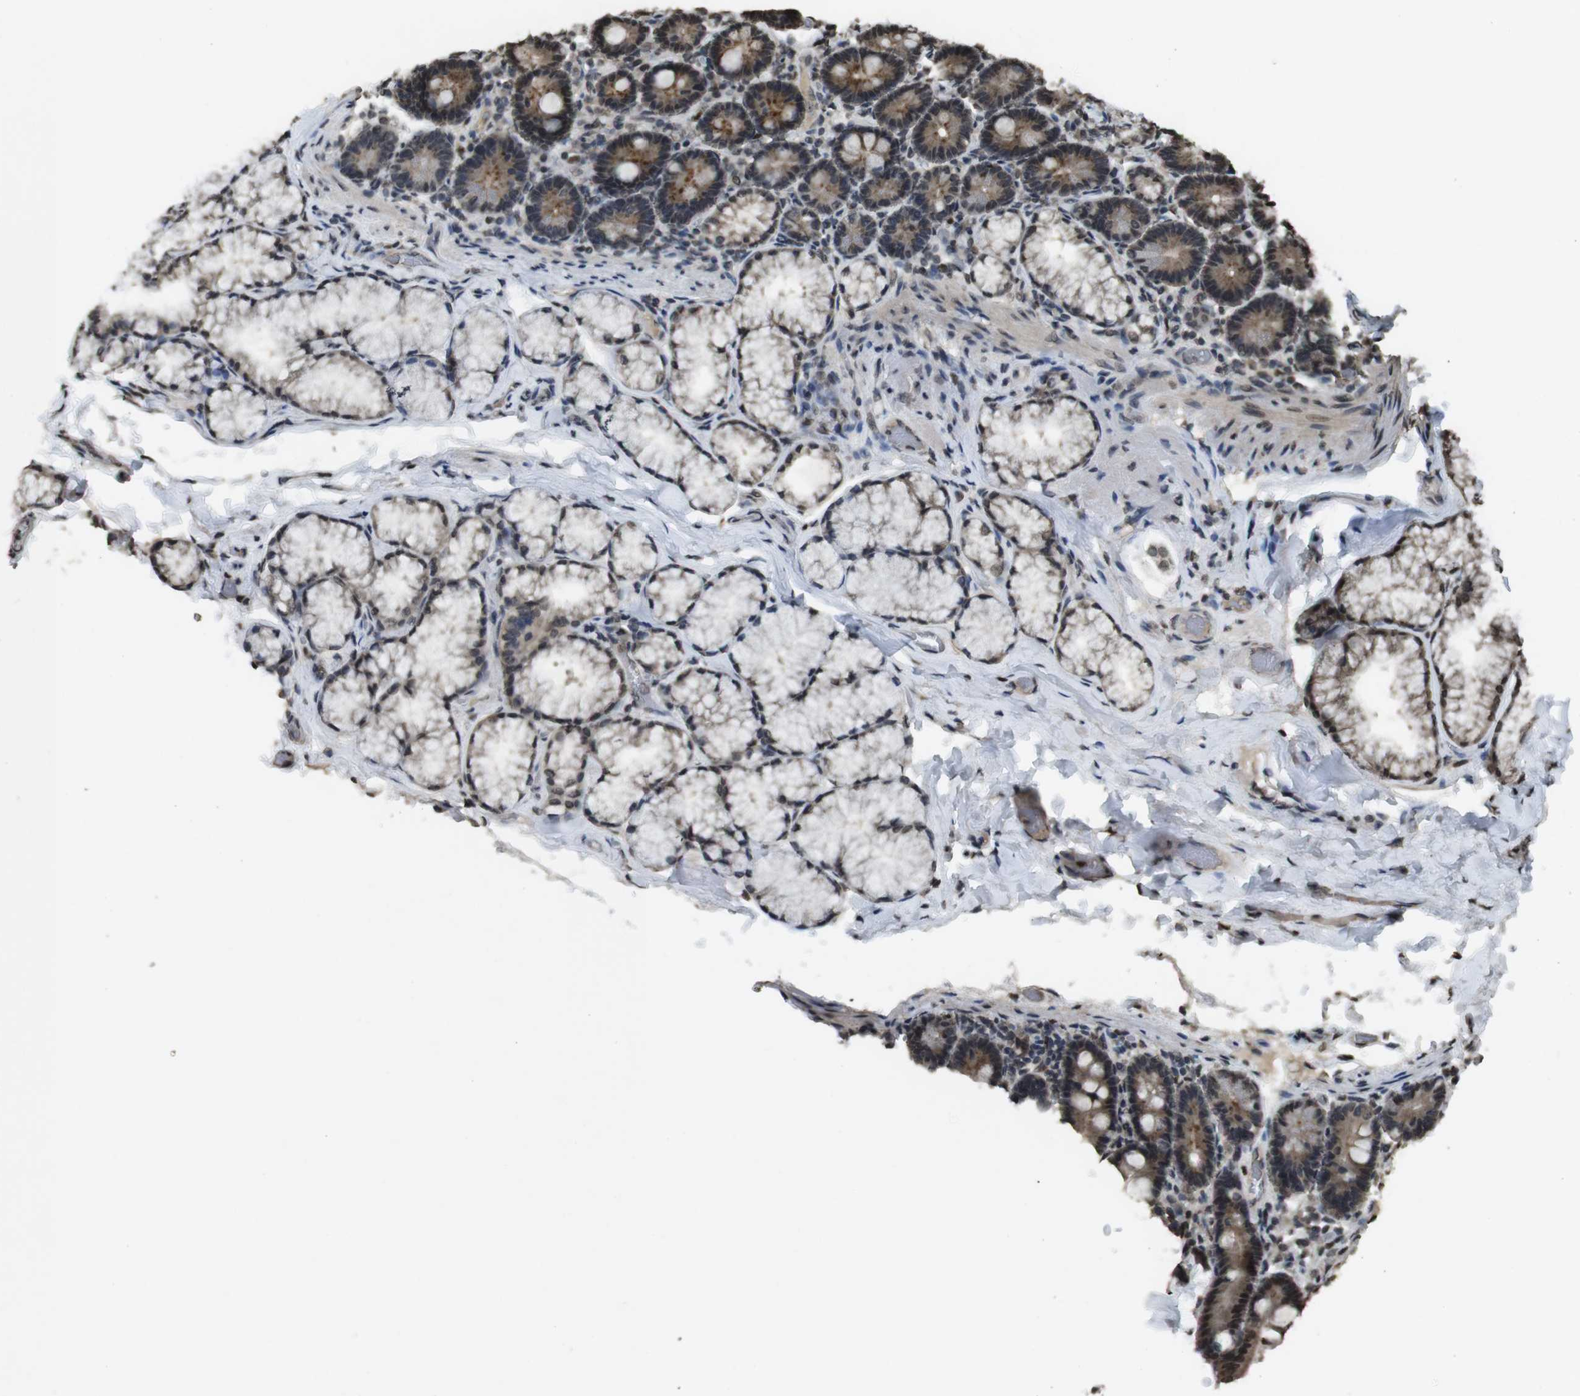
{"staining": {"intensity": "moderate", "quantity": "25%-75%", "location": "cytoplasmic/membranous,nuclear"}, "tissue": "duodenum", "cell_type": "Glandular cells", "image_type": "normal", "snomed": [{"axis": "morphology", "description": "Normal tissue, NOS"}, {"axis": "topography", "description": "Duodenum"}], "caption": "DAB immunohistochemical staining of benign human duodenum shows moderate cytoplasmic/membranous,nuclear protein staining in approximately 25%-75% of glandular cells.", "gene": "MAF", "patient": {"sex": "male", "age": 54}}